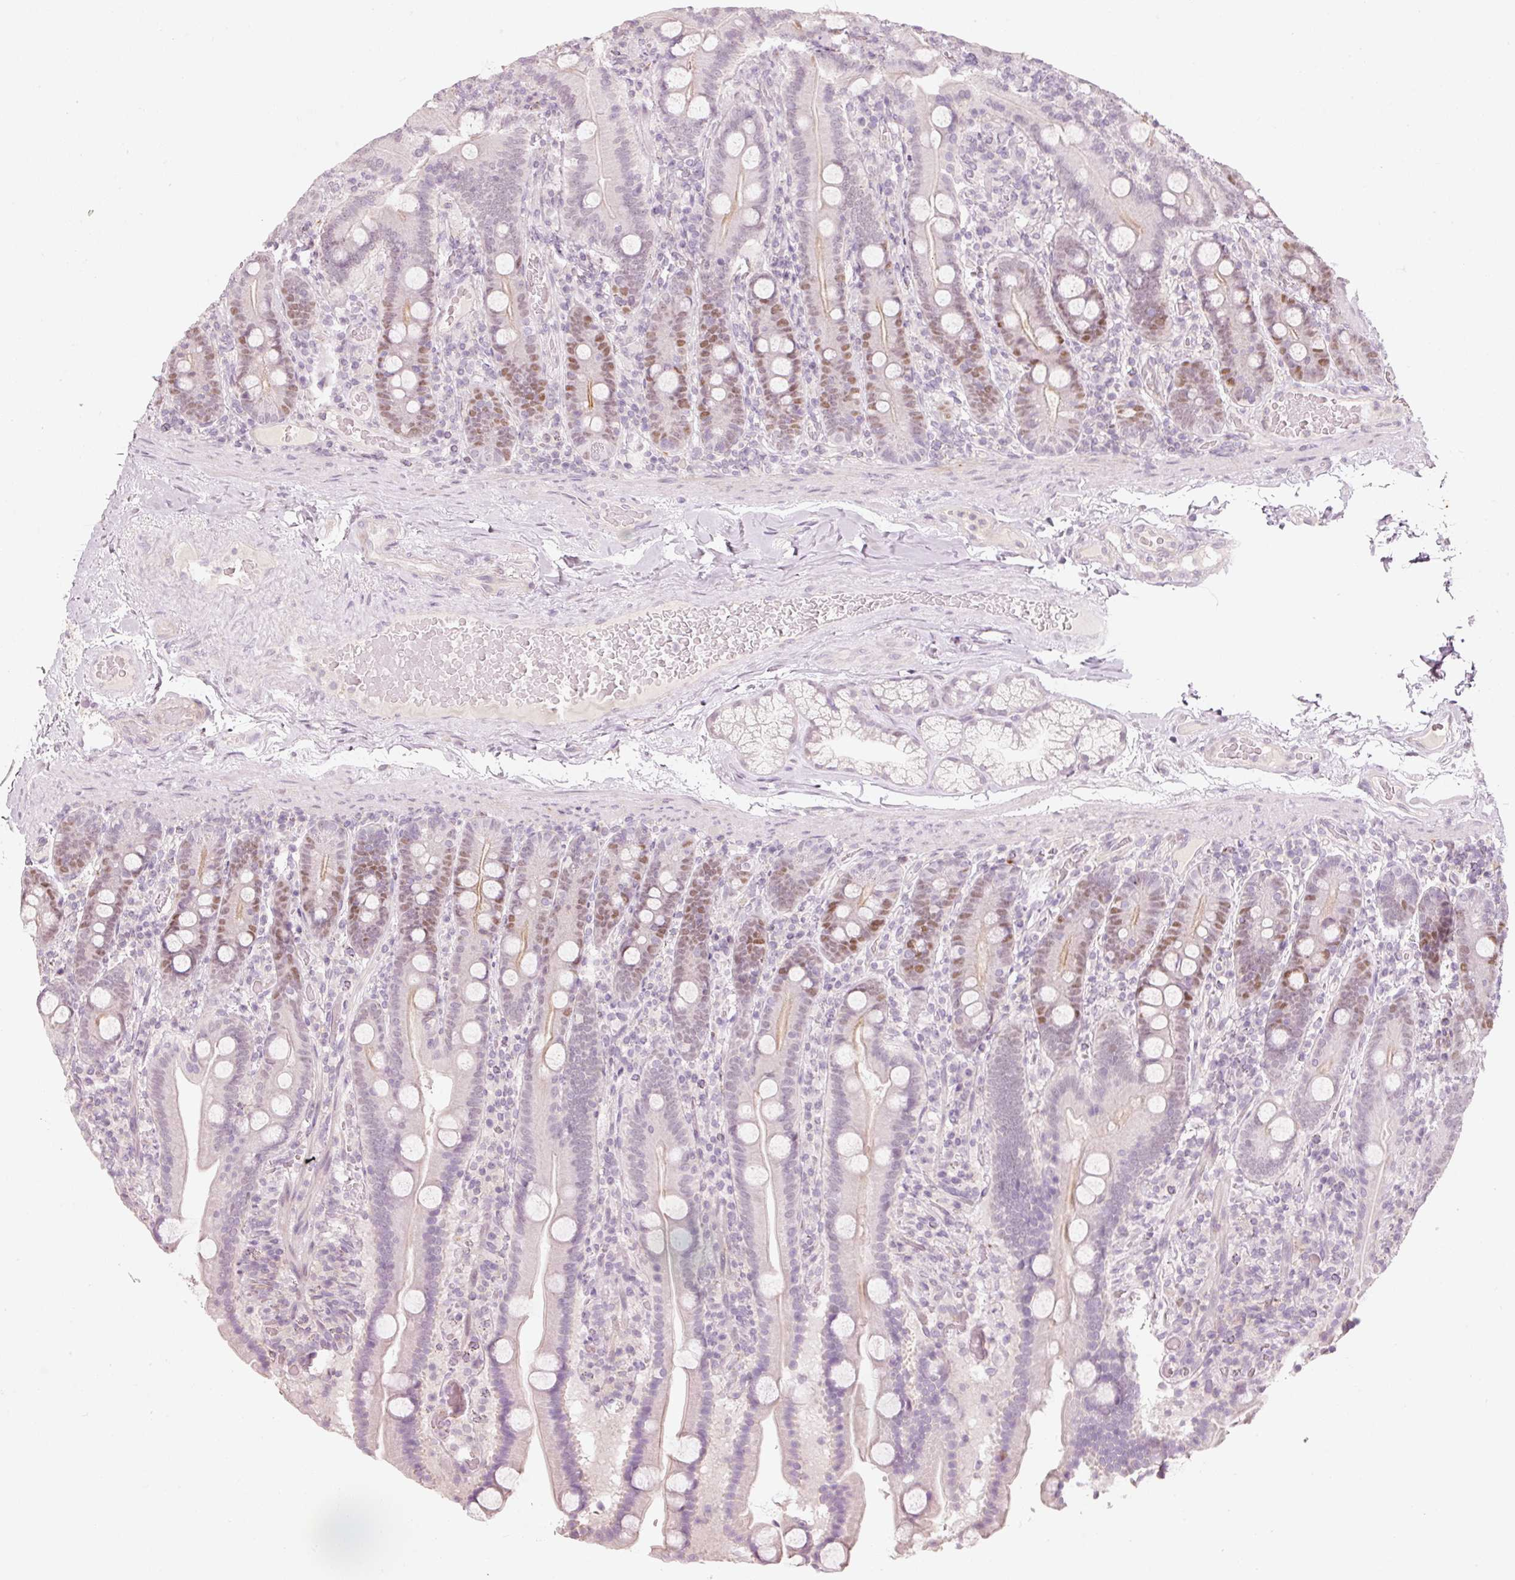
{"staining": {"intensity": "moderate", "quantity": "<25%", "location": "nuclear"}, "tissue": "duodenum", "cell_type": "Glandular cells", "image_type": "normal", "snomed": [{"axis": "morphology", "description": "Normal tissue, NOS"}, {"axis": "topography", "description": "Duodenum"}], "caption": "Brown immunohistochemical staining in normal human duodenum demonstrates moderate nuclear staining in about <25% of glandular cells. (brown staining indicates protein expression, while blue staining denotes nuclei).", "gene": "TREX2", "patient": {"sex": "male", "age": 55}}